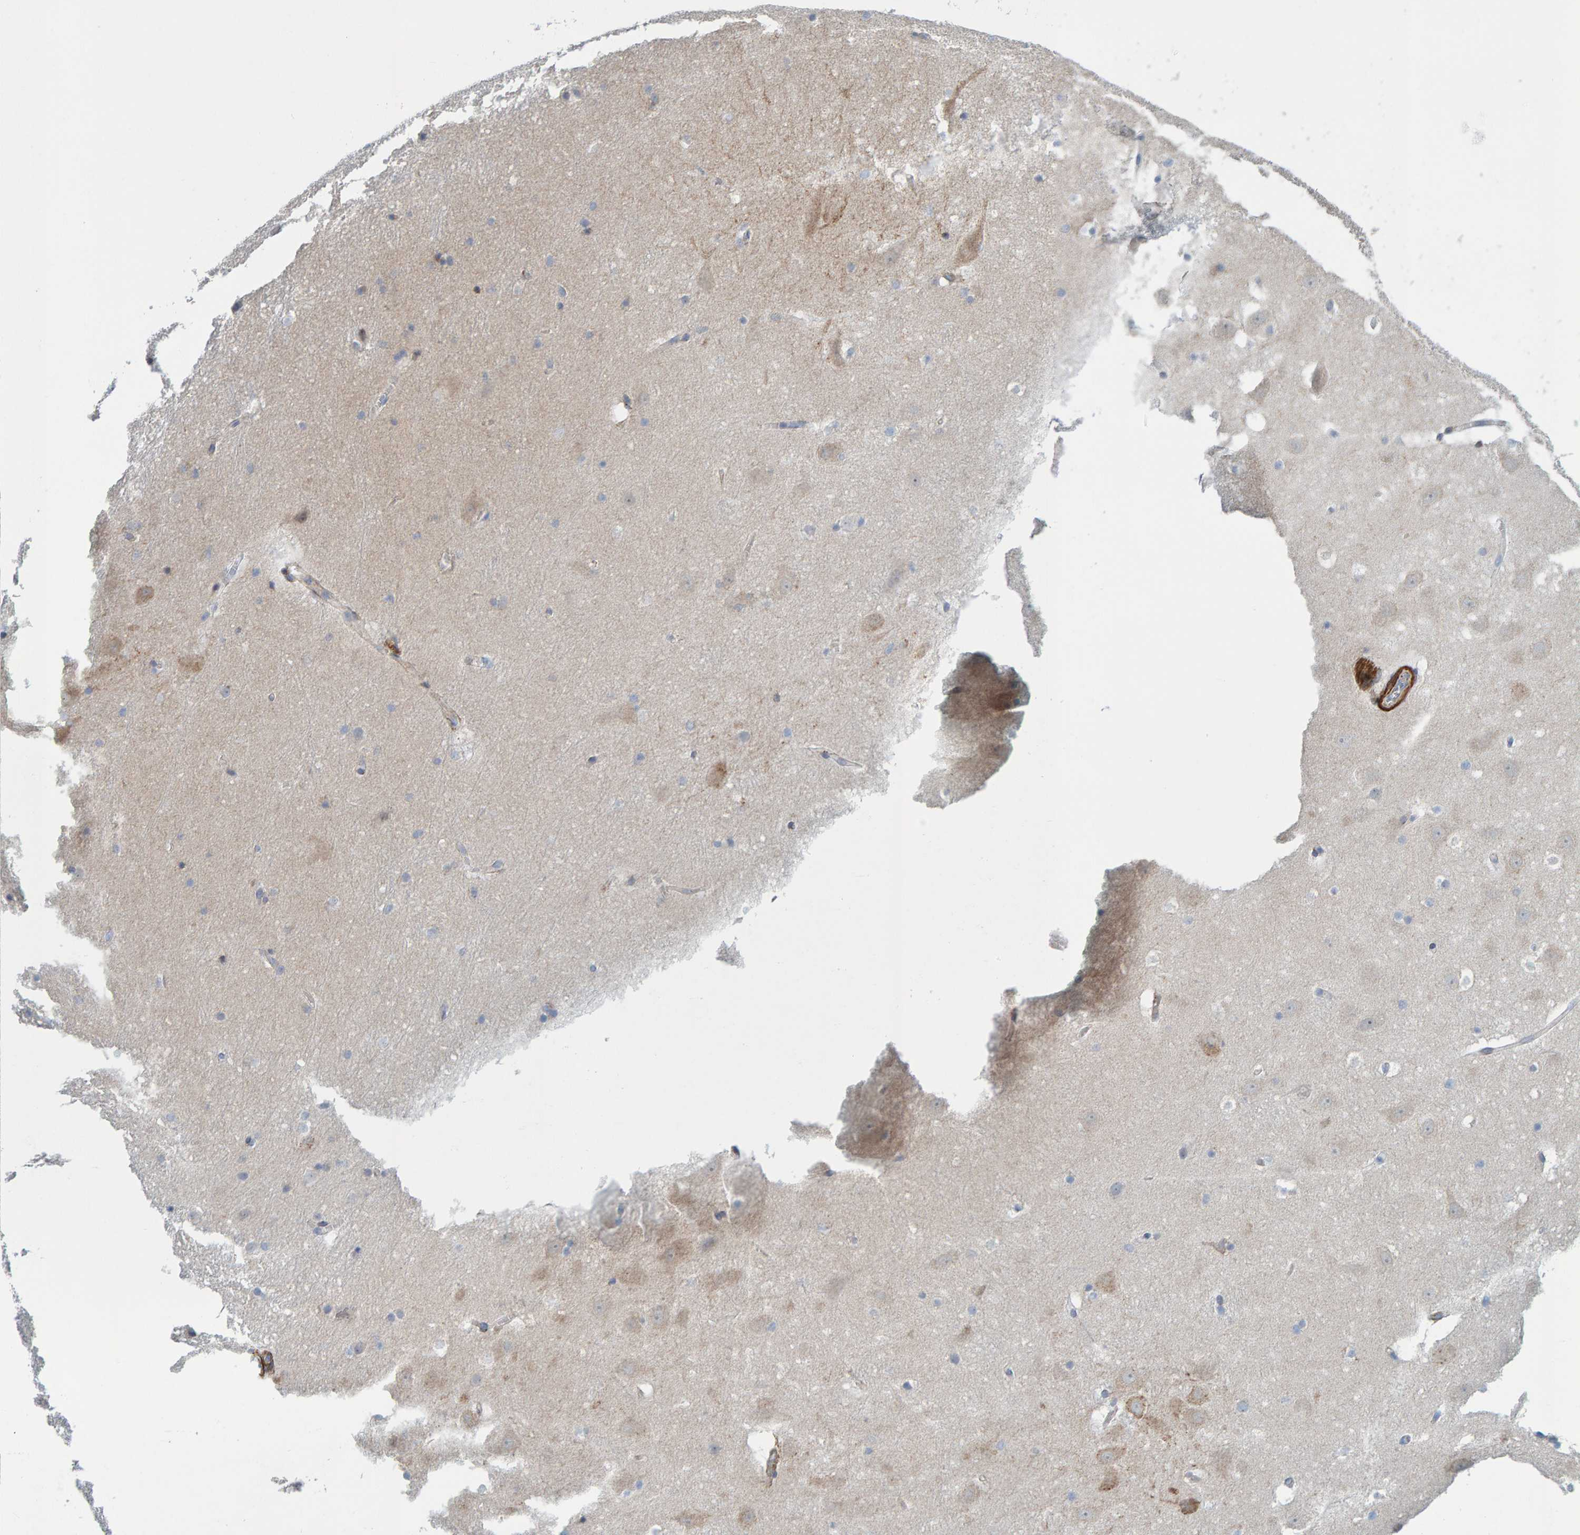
{"staining": {"intensity": "moderate", "quantity": "<25%", "location": "cytoplasmic/membranous"}, "tissue": "hippocampus", "cell_type": "Glial cells", "image_type": "normal", "snomed": [{"axis": "morphology", "description": "Normal tissue, NOS"}, {"axis": "topography", "description": "Hippocampus"}], "caption": "Hippocampus stained with immunohistochemistry shows moderate cytoplasmic/membranous expression in about <25% of glial cells. (brown staining indicates protein expression, while blue staining denotes nuclei).", "gene": "MMP16", "patient": {"sex": "male", "age": 45}}